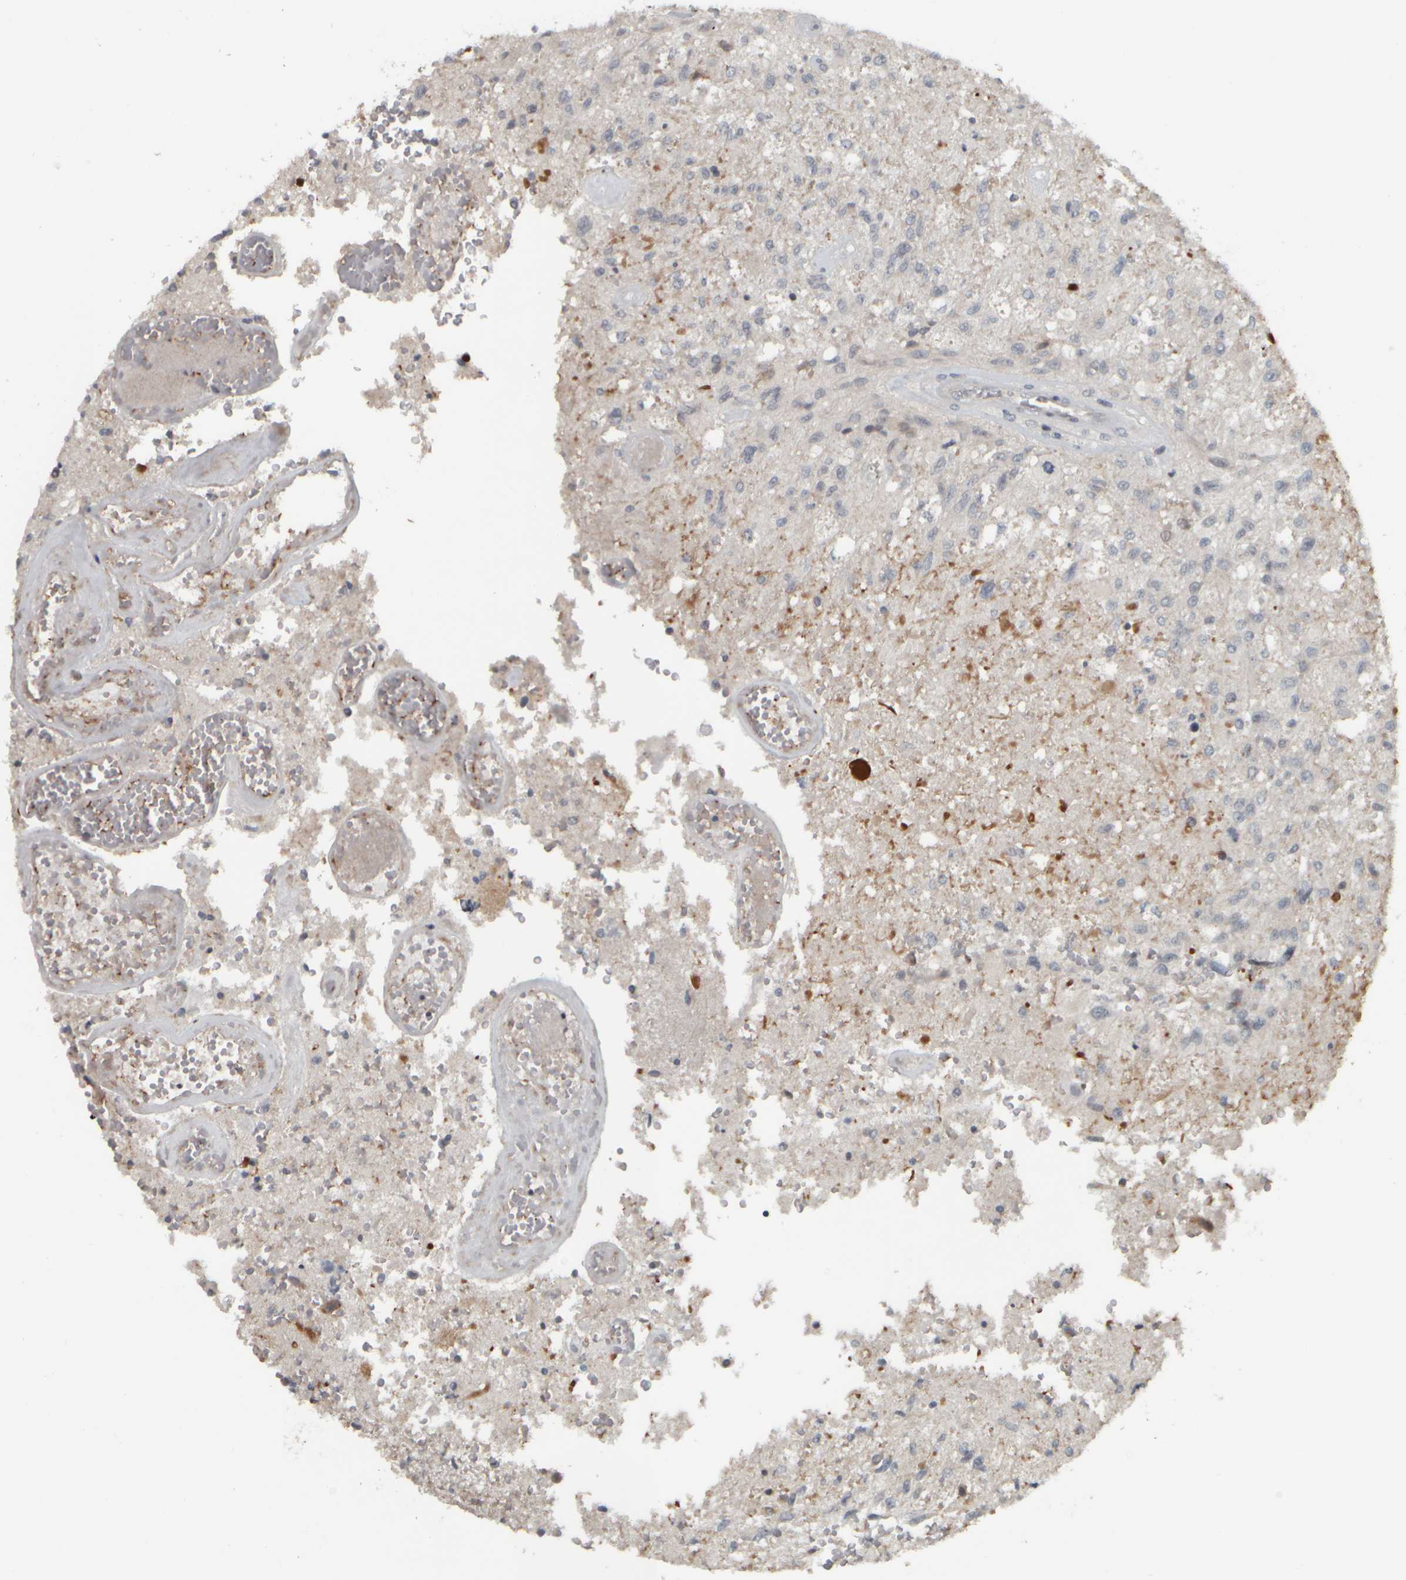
{"staining": {"intensity": "negative", "quantity": "none", "location": "none"}, "tissue": "glioma", "cell_type": "Tumor cells", "image_type": "cancer", "snomed": [{"axis": "morphology", "description": "Normal tissue, NOS"}, {"axis": "morphology", "description": "Glioma, malignant, High grade"}, {"axis": "topography", "description": "Cerebral cortex"}], "caption": "A photomicrograph of human malignant glioma (high-grade) is negative for staining in tumor cells.", "gene": "NAPG", "patient": {"sex": "male", "age": 77}}